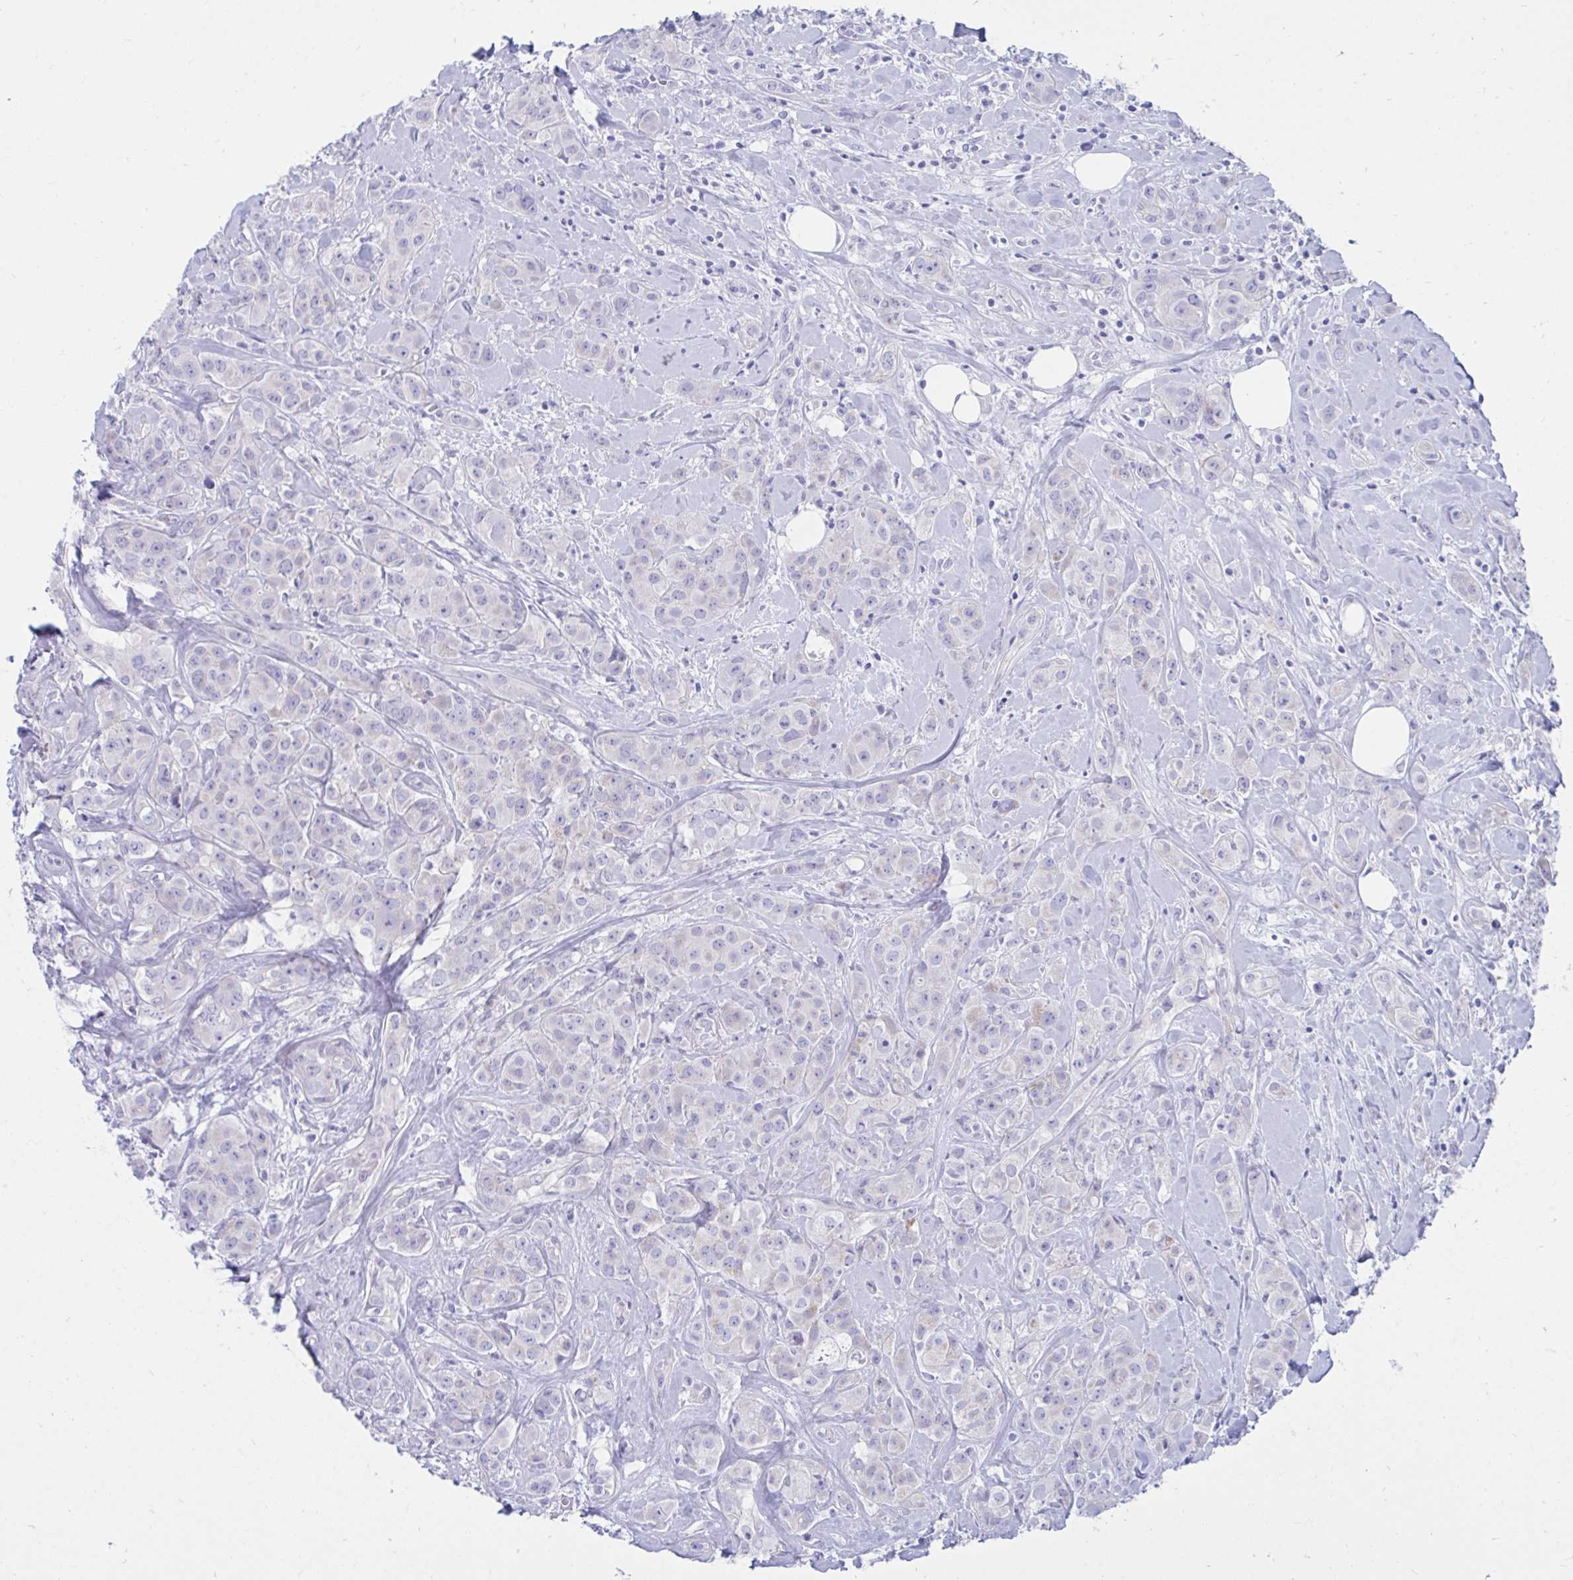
{"staining": {"intensity": "negative", "quantity": "none", "location": "none"}, "tissue": "breast cancer", "cell_type": "Tumor cells", "image_type": "cancer", "snomed": [{"axis": "morphology", "description": "Normal tissue, NOS"}, {"axis": "morphology", "description": "Duct carcinoma"}, {"axis": "topography", "description": "Breast"}], "caption": "The image shows no staining of tumor cells in breast cancer.", "gene": "SHISA8", "patient": {"sex": "female", "age": 43}}